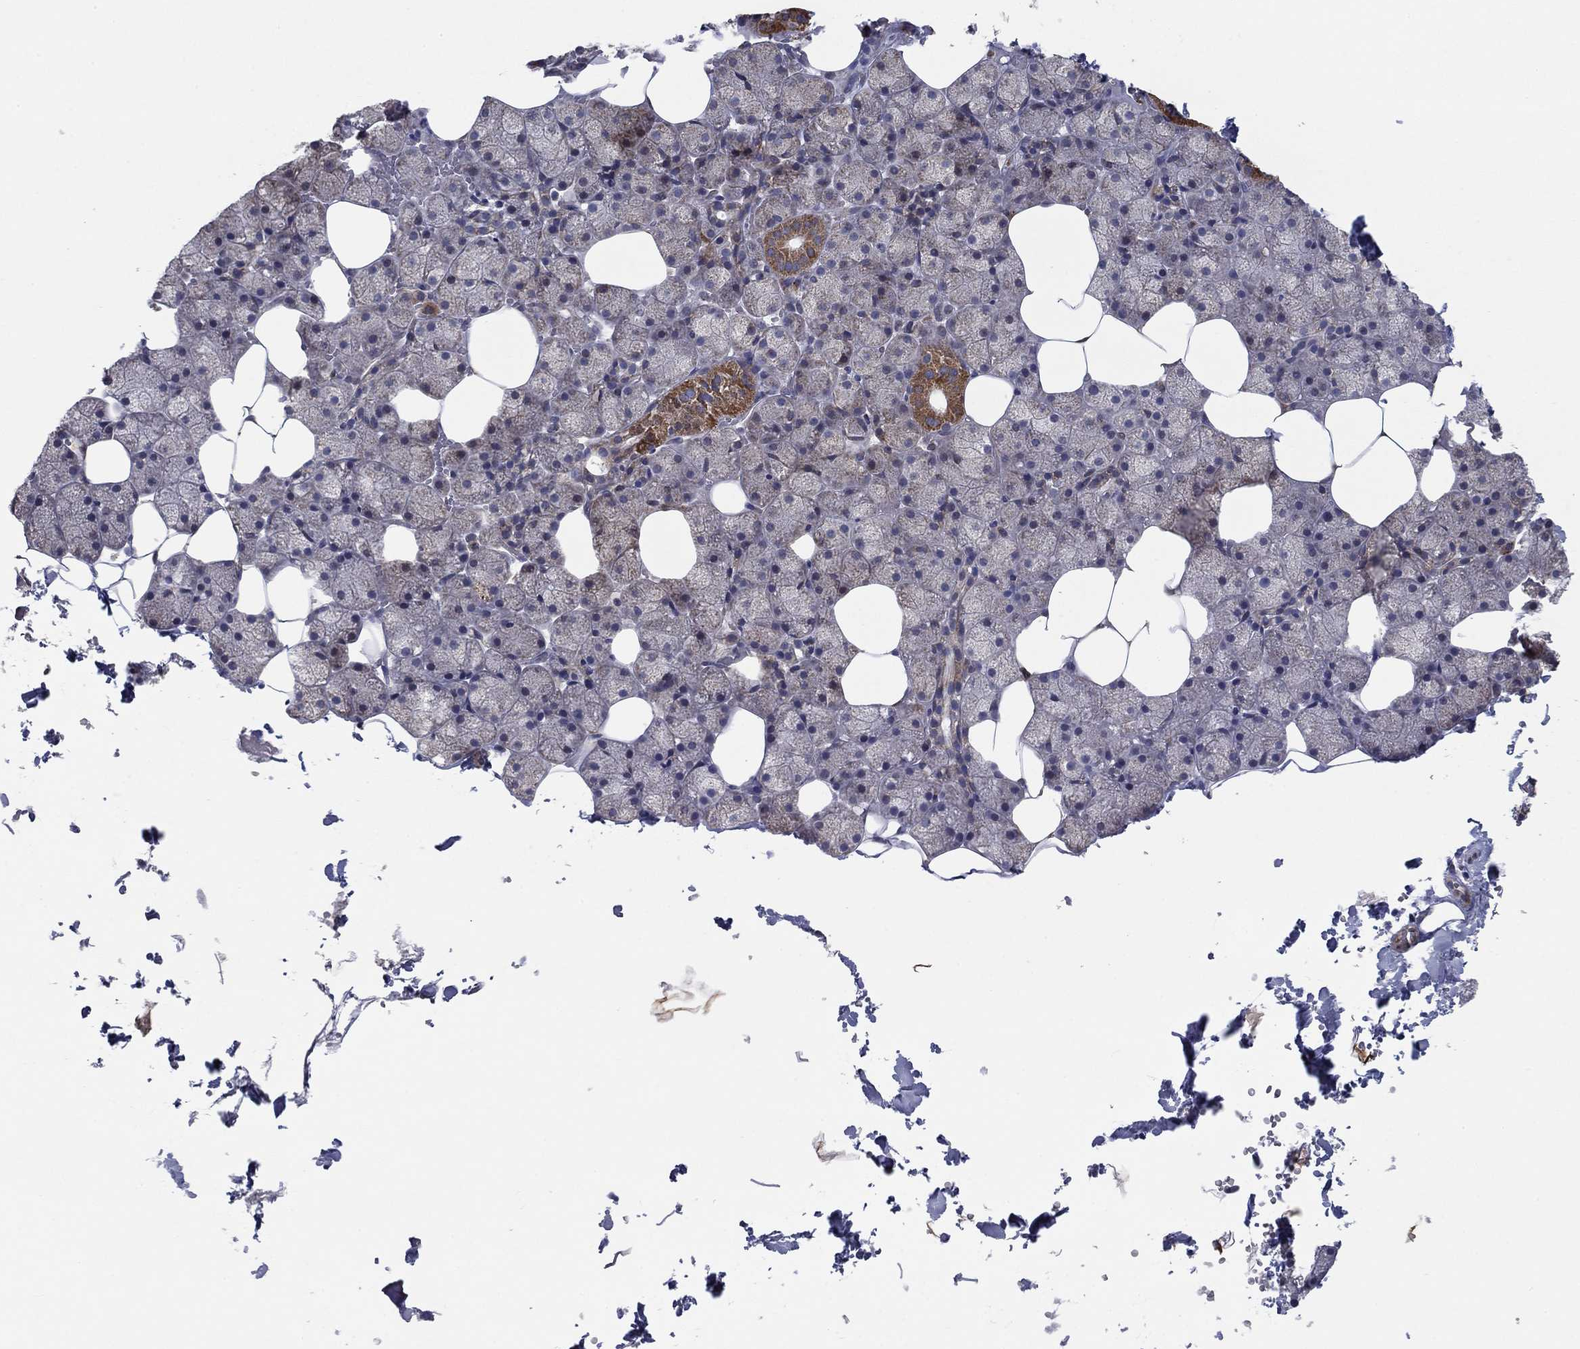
{"staining": {"intensity": "strong", "quantity": "<25%", "location": "cytoplasmic/membranous"}, "tissue": "salivary gland", "cell_type": "Glandular cells", "image_type": "normal", "snomed": [{"axis": "morphology", "description": "Normal tissue, NOS"}, {"axis": "topography", "description": "Salivary gland"}], "caption": "Human salivary gland stained for a protein (brown) demonstrates strong cytoplasmic/membranous positive staining in approximately <25% of glandular cells.", "gene": "MMAA", "patient": {"sex": "male", "age": 38}}